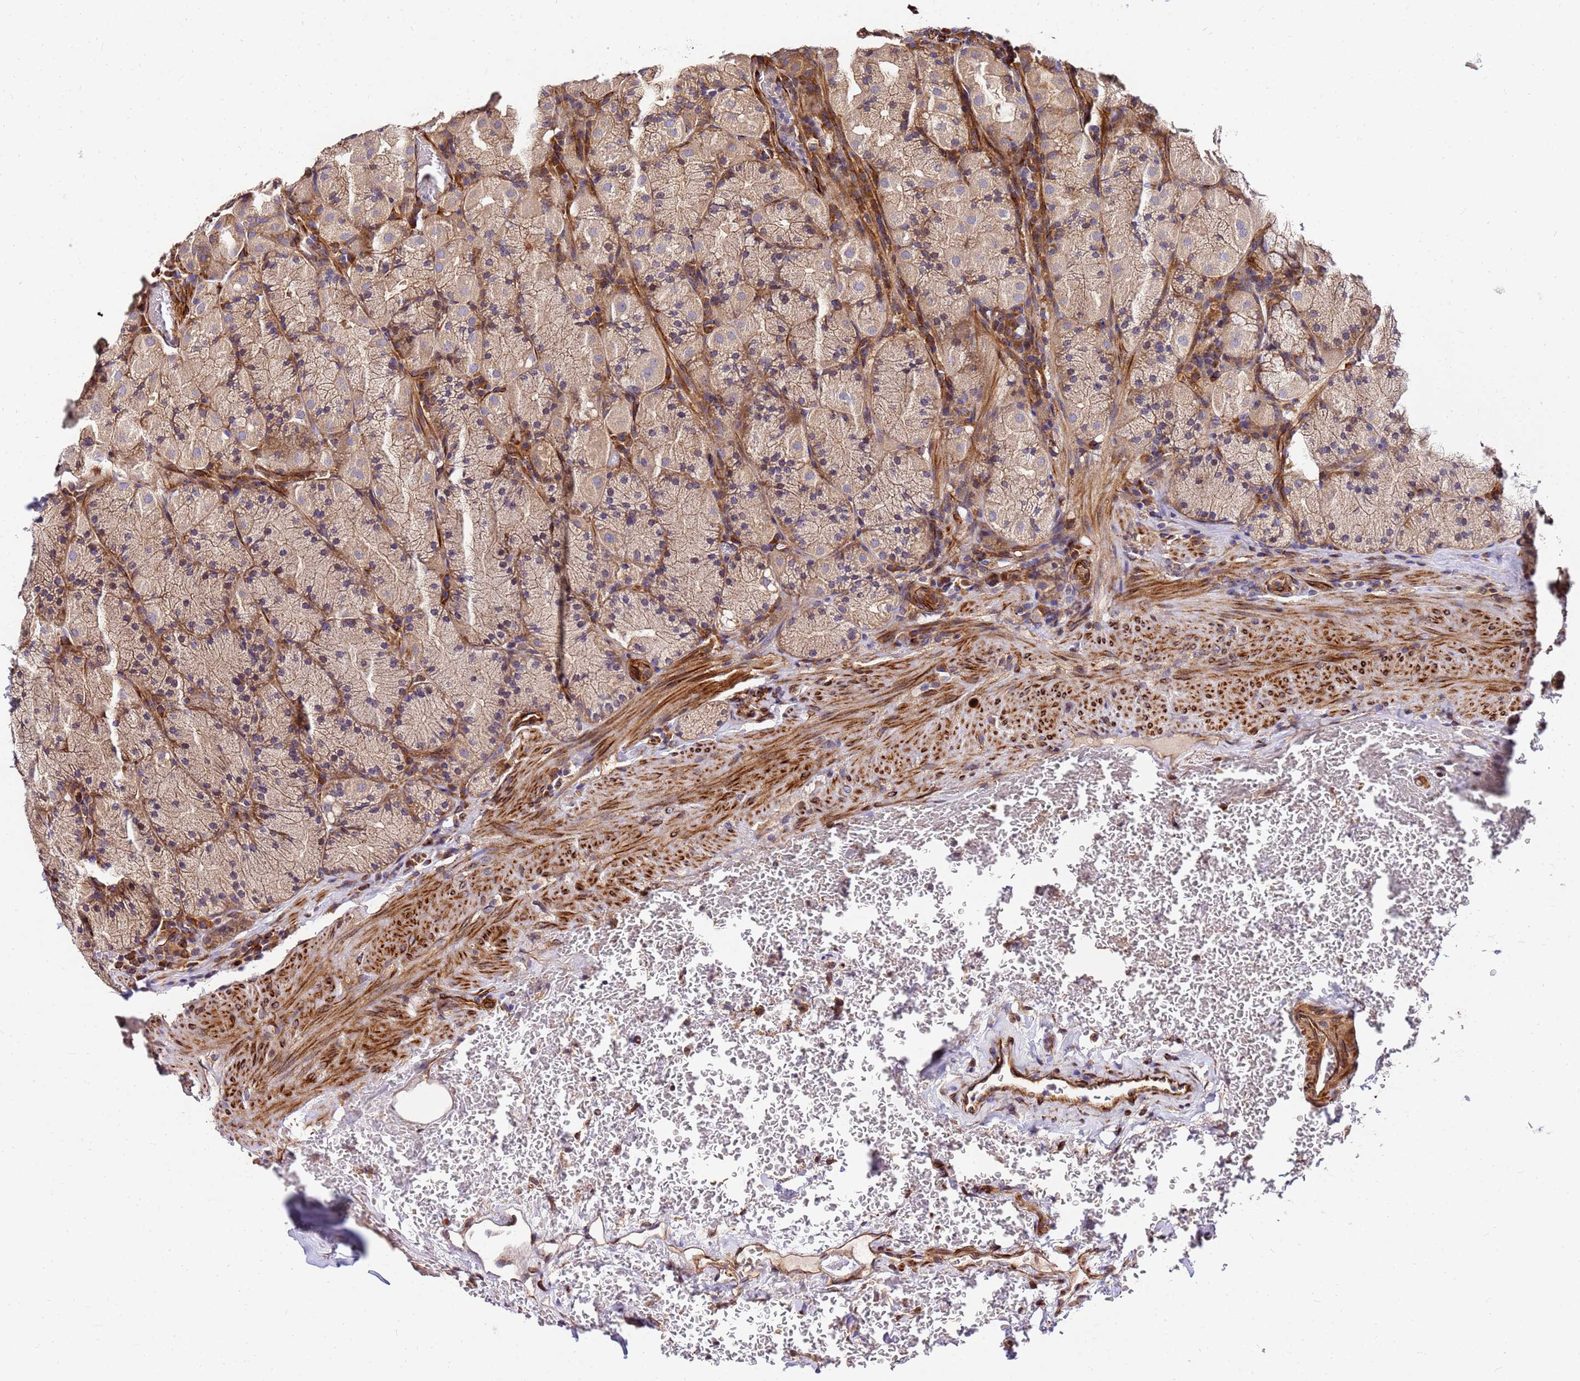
{"staining": {"intensity": "strong", "quantity": ">75%", "location": "cytoplasmic/membranous"}, "tissue": "stomach", "cell_type": "Glandular cells", "image_type": "normal", "snomed": [{"axis": "morphology", "description": "Normal tissue, NOS"}, {"axis": "topography", "description": "Stomach, upper"}, {"axis": "topography", "description": "Stomach, lower"}], "caption": "Immunohistochemical staining of normal human stomach displays strong cytoplasmic/membranous protein staining in about >75% of glandular cells.", "gene": "WWC2", "patient": {"sex": "male", "age": 80}}